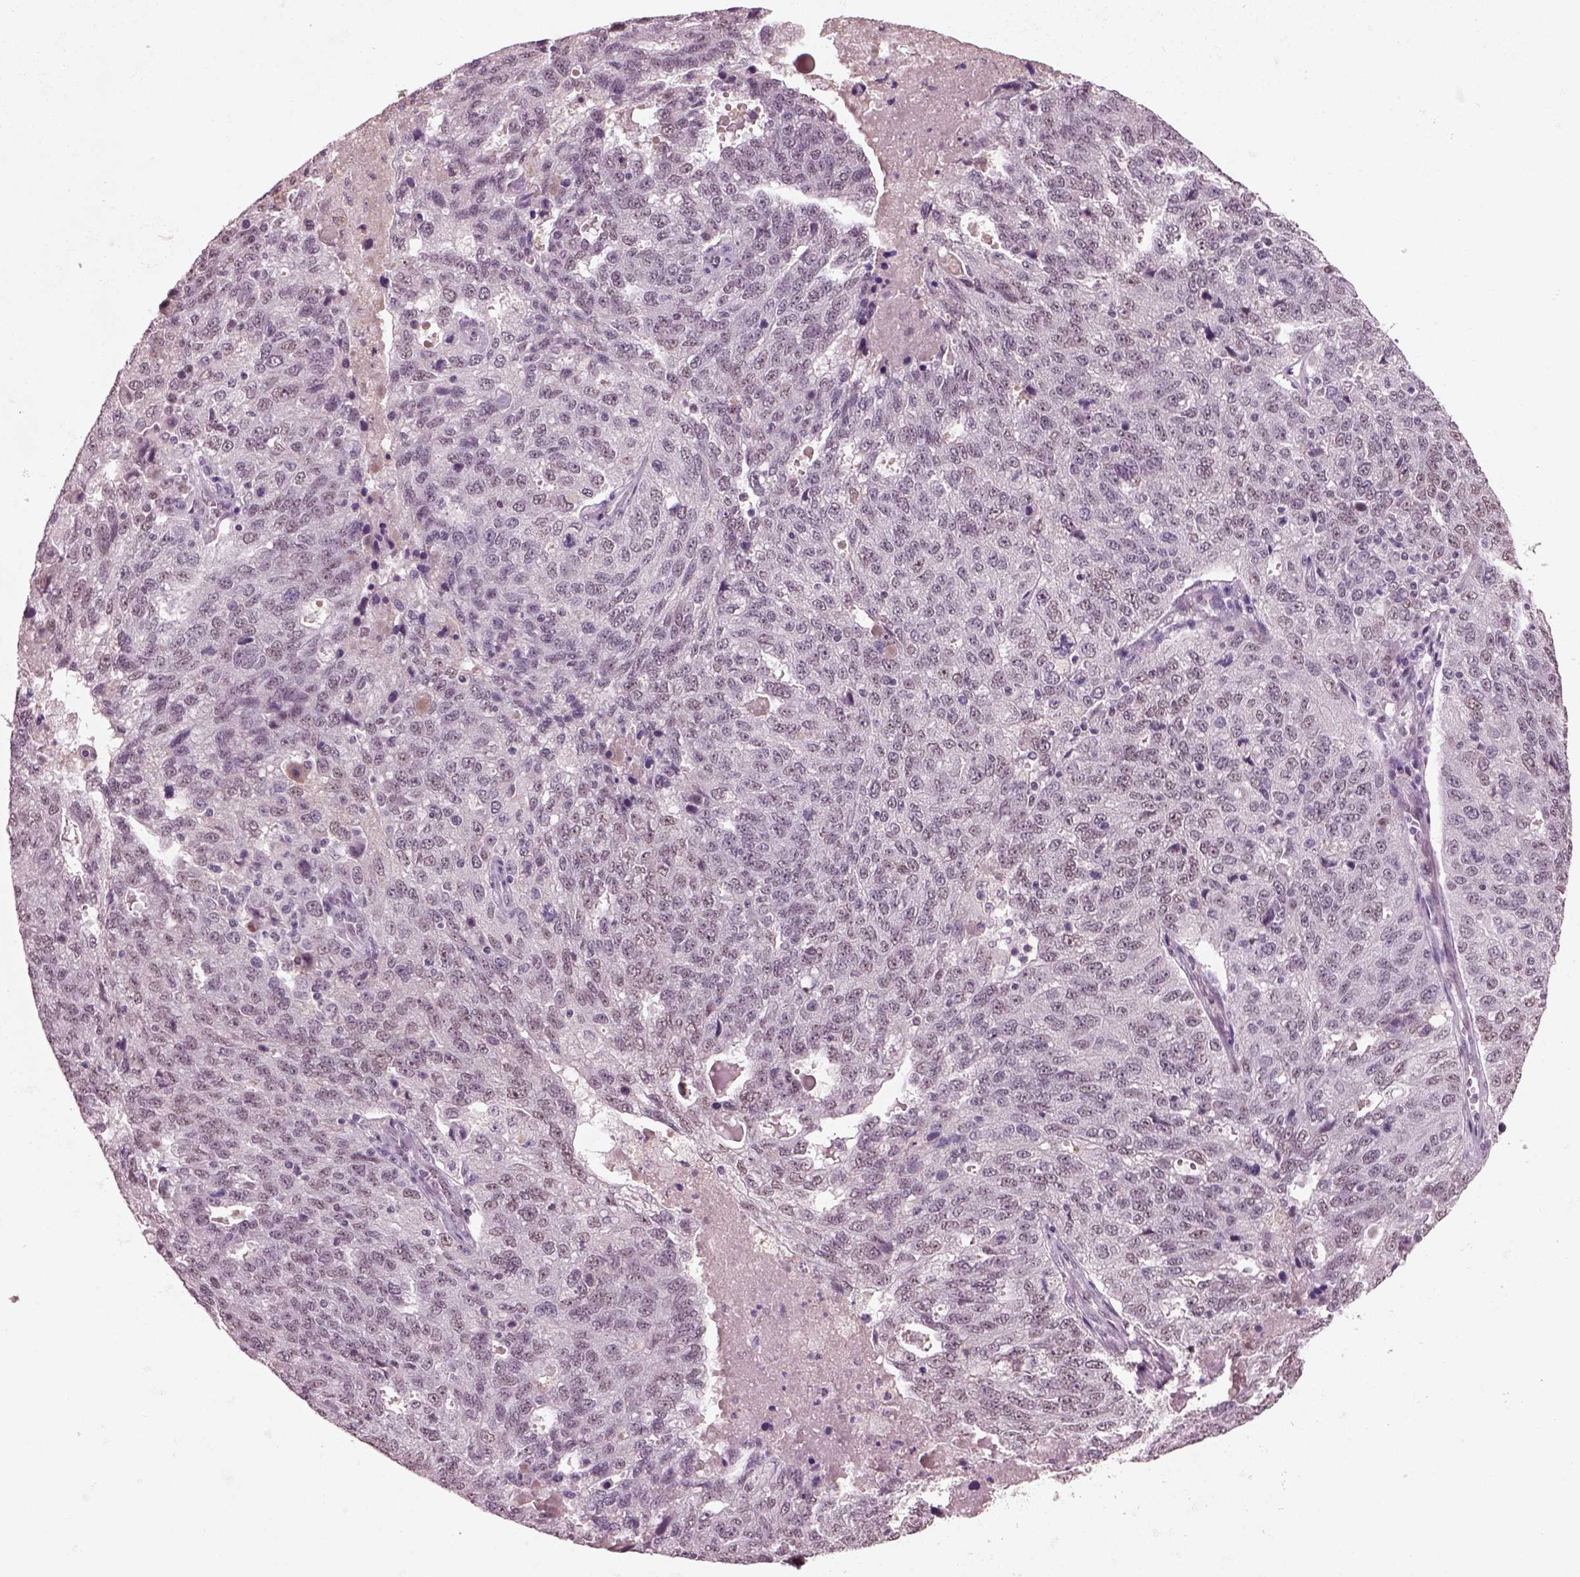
{"staining": {"intensity": "negative", "quantity": "none", "location": "none"}, "tissue": "ovarian cancer", "cell_type": "Tumor cells", "image_type": "cancer", "snomed": [{"axis": "morphology", "description": "Cystadenocarcinoma, serous, NOS"}, {"axis": "topography", "description": "Ovary"}], "caption": "Tumor cells show no significant expression in ovarian cancer (serous cystadenocarcinoma).", "gene": "SEPHS1", "patient": {"sex": "female", "age": 71}}